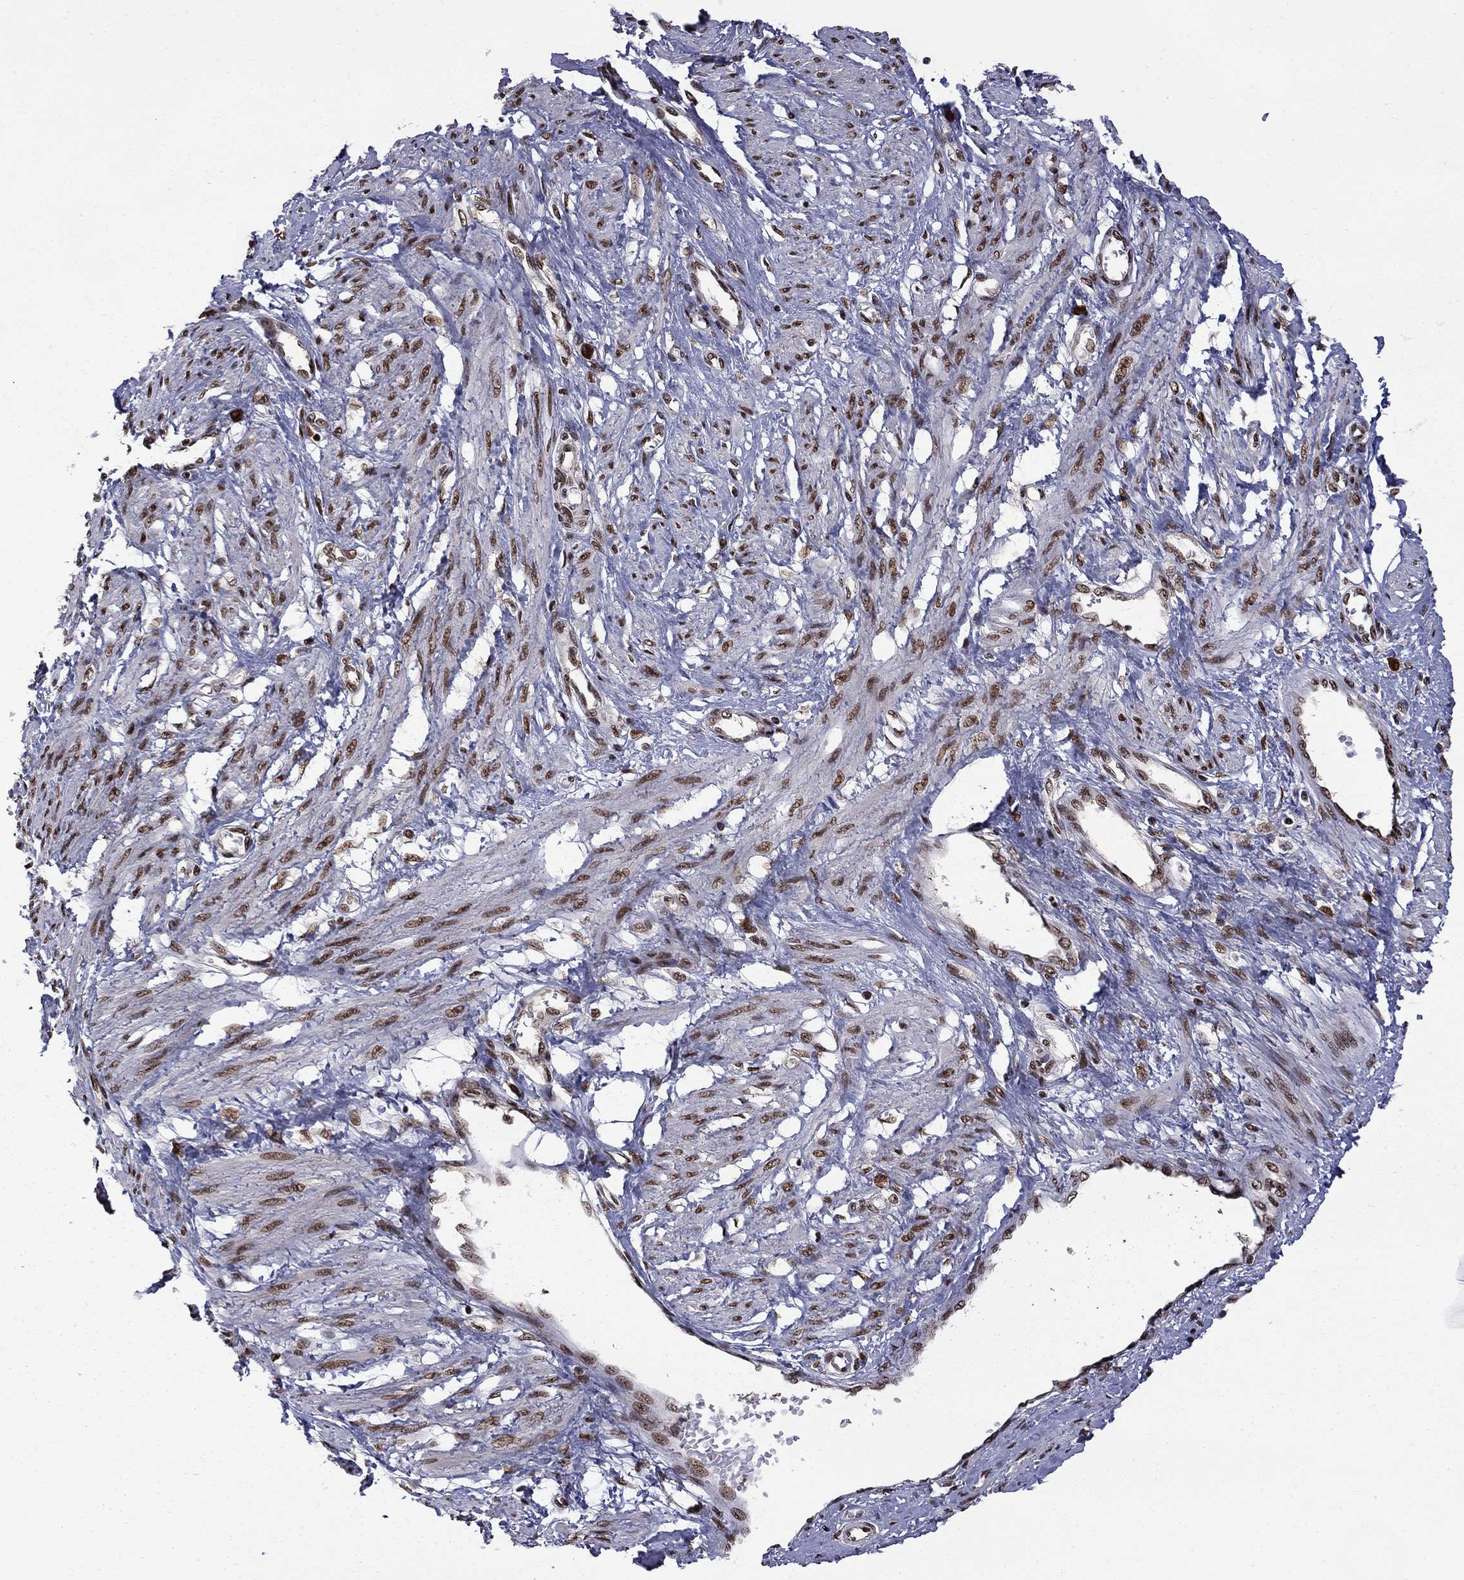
{"staining": {"intensity": "strong", "quantity": ">75%", "location": "nuclear"}, "tissue": "smooth muscle", "cell_type": "Smooth muscle cells", "image_type": "normal", "snomed": [{"axis": "morphology", "description": "Normal tissue, NOS"}, {"axis": "topography", "description": "Smooth muscle"}, {"axis": "topography", "description": "Uterus"}], "caption": "Immunohistochemical staining of benign smooth muscle reveals strong nuclear protein staining in about >75% of smooth muscle cells.", "gene": "MED25", "patient": {"sex": "female", "age": 39}}